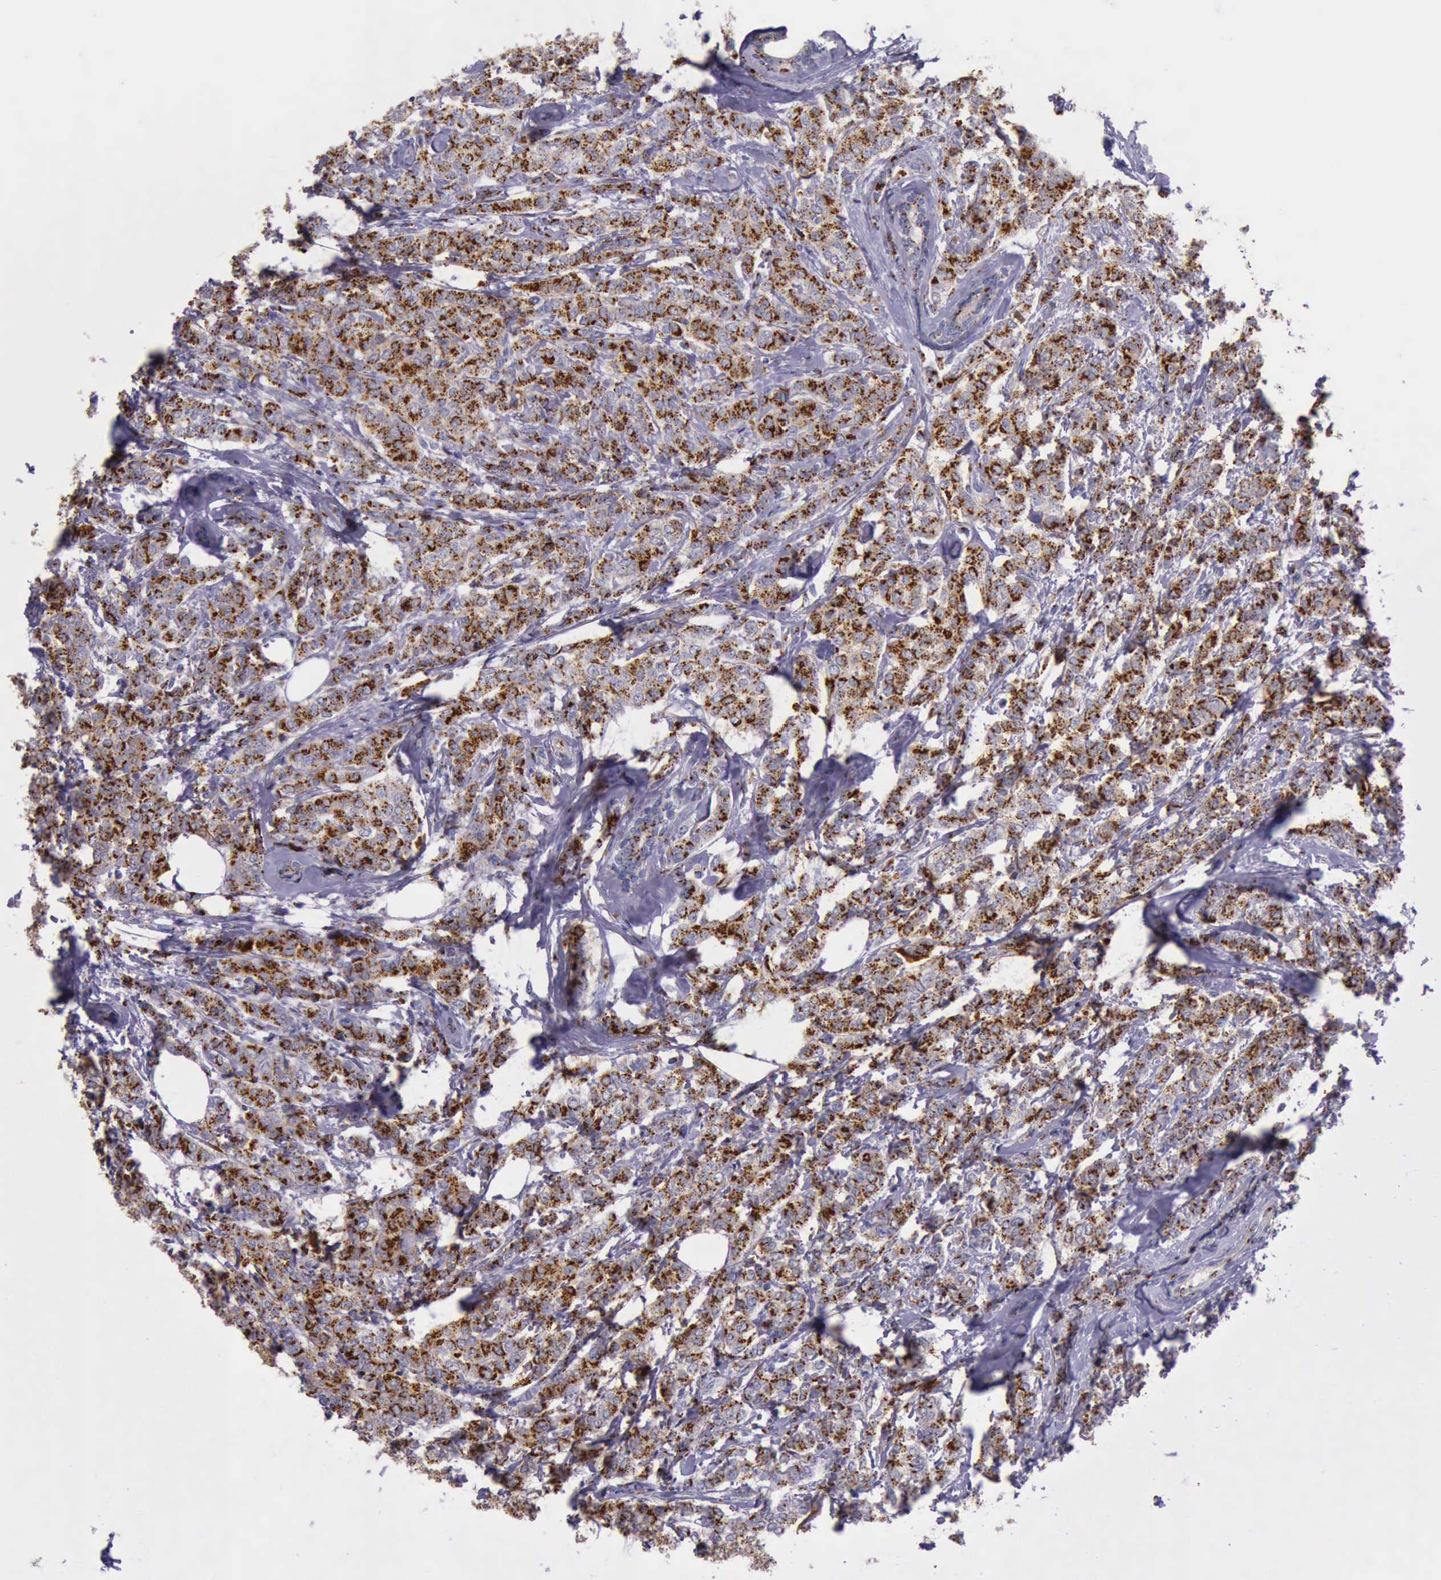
{"staining": {"intensity": "strong", "quantity": ">75%", "location": "cytoplasmic/membranous"}, "tissue": "breast cancer", "cell_type": "Tumor cells", "image_type": "cancer", "snomed": [{"axis": "morphology", "description": "Lobular carcinoma"}, {"axis": "topography", "description": "Breast"}], "caption": "A micrograph of breast lobular carcinoma stained for a protein displays strong cytoplasmic/membranous brown staining in tumor cells.", "gene": "GOLGA5", "patient": {"sex": "female", "age": 60}}